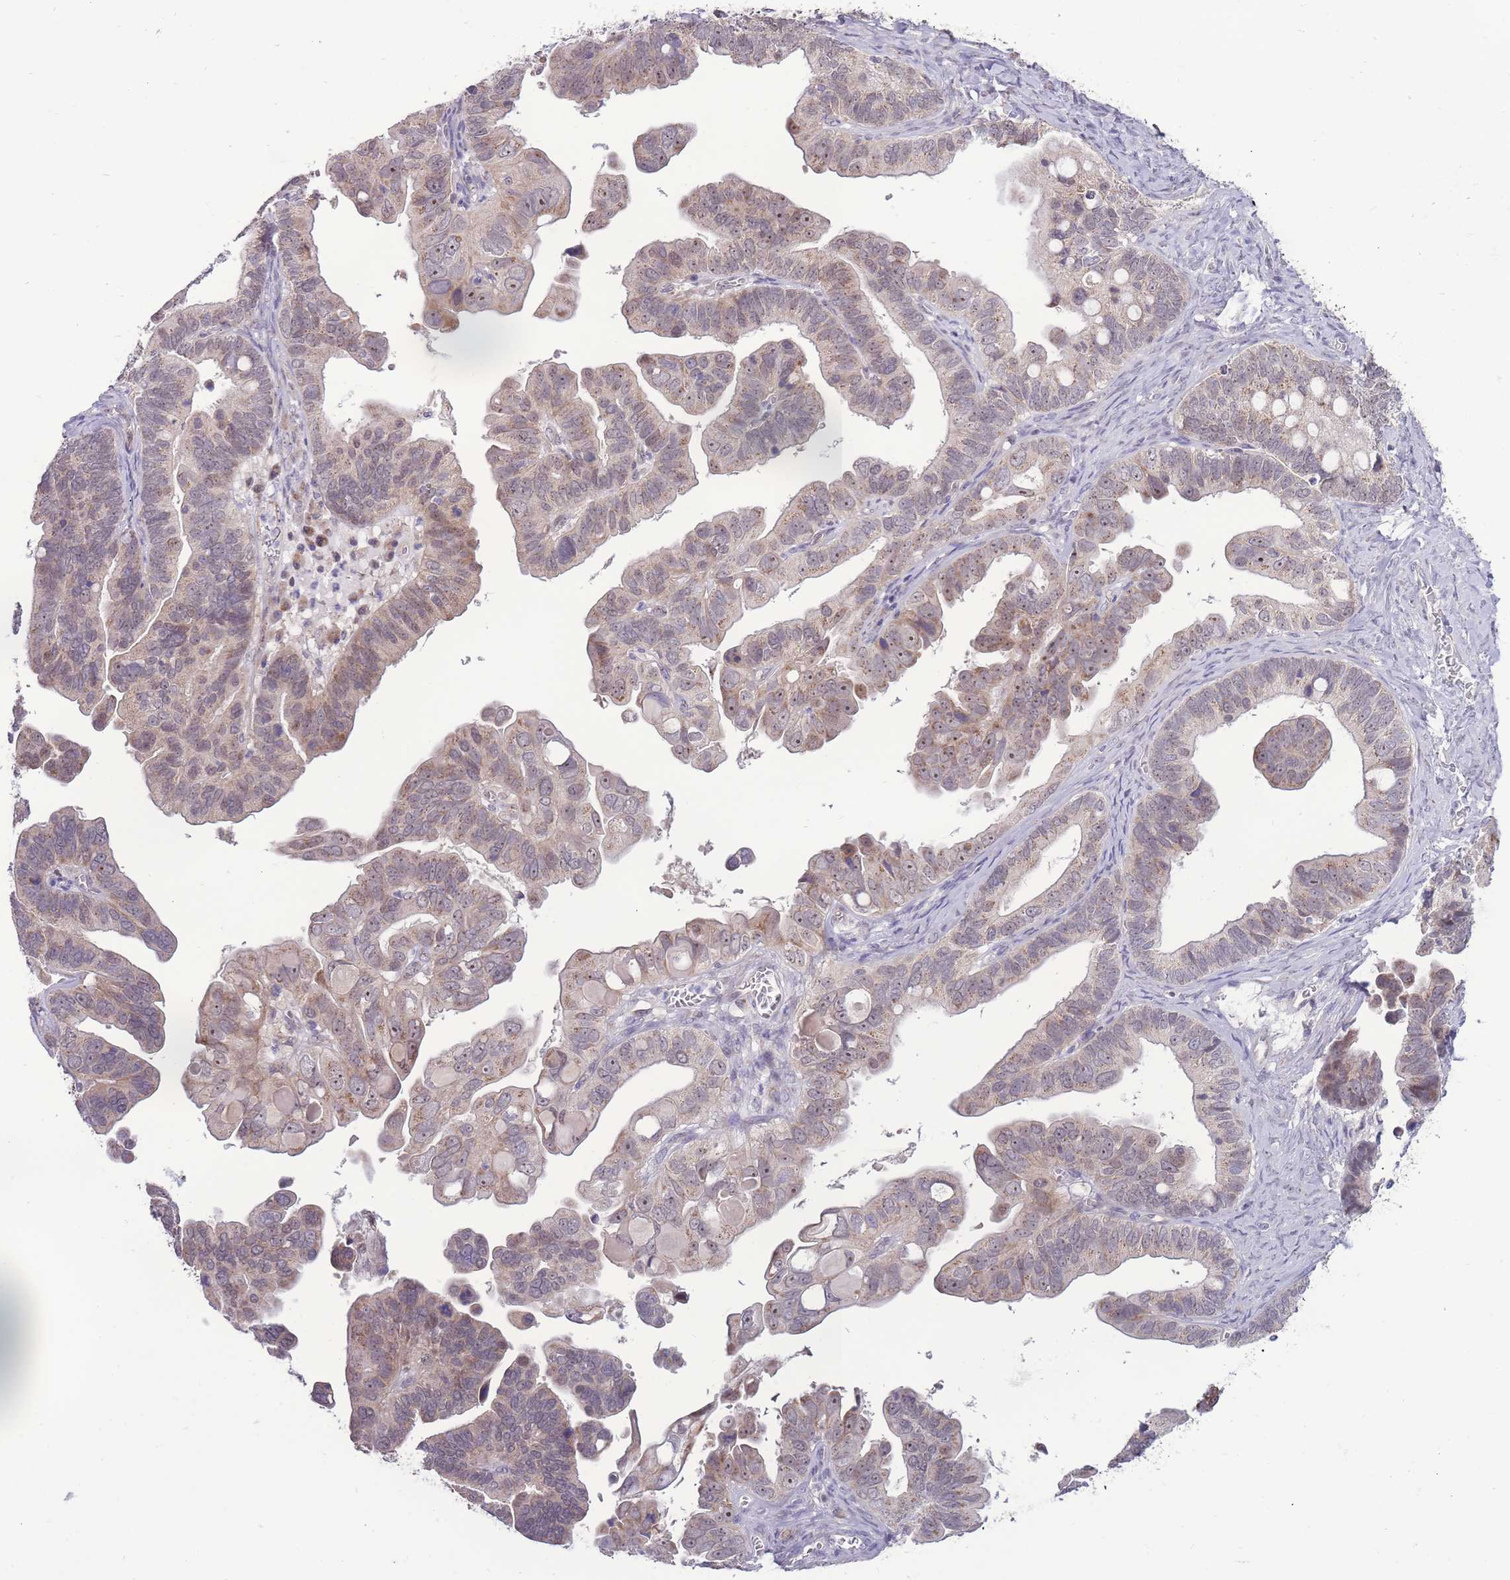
{"staining": {"intensity": "weak", "quantity": ">75%", "location": "cytoplasmic/membranous,nuclear"}, "tissue": "ovarian cancer", "cell_type": "Tumor cells", "image_type": "cancer", "snomed": [{"axis": "morphology", "description": "Cystadenocarcinoma, serous, NOS"}, {"axis": "topography", "description": "Ovary"}], "caption": "High-power microscopy captured an IHC histopathology image of ovarian cancer (serous cystadenocarcinoma), revealing weak cytoplasmic/membranous and nuclear positivity in approximately >75% of tumor cells. The staining is performed using DAB brown chromogen to label protein expression. The nuclei are counter-stained blue using hematoxylin.", "gene": "MCIDAS", "patient": {"sex": "female", "age": 56}}